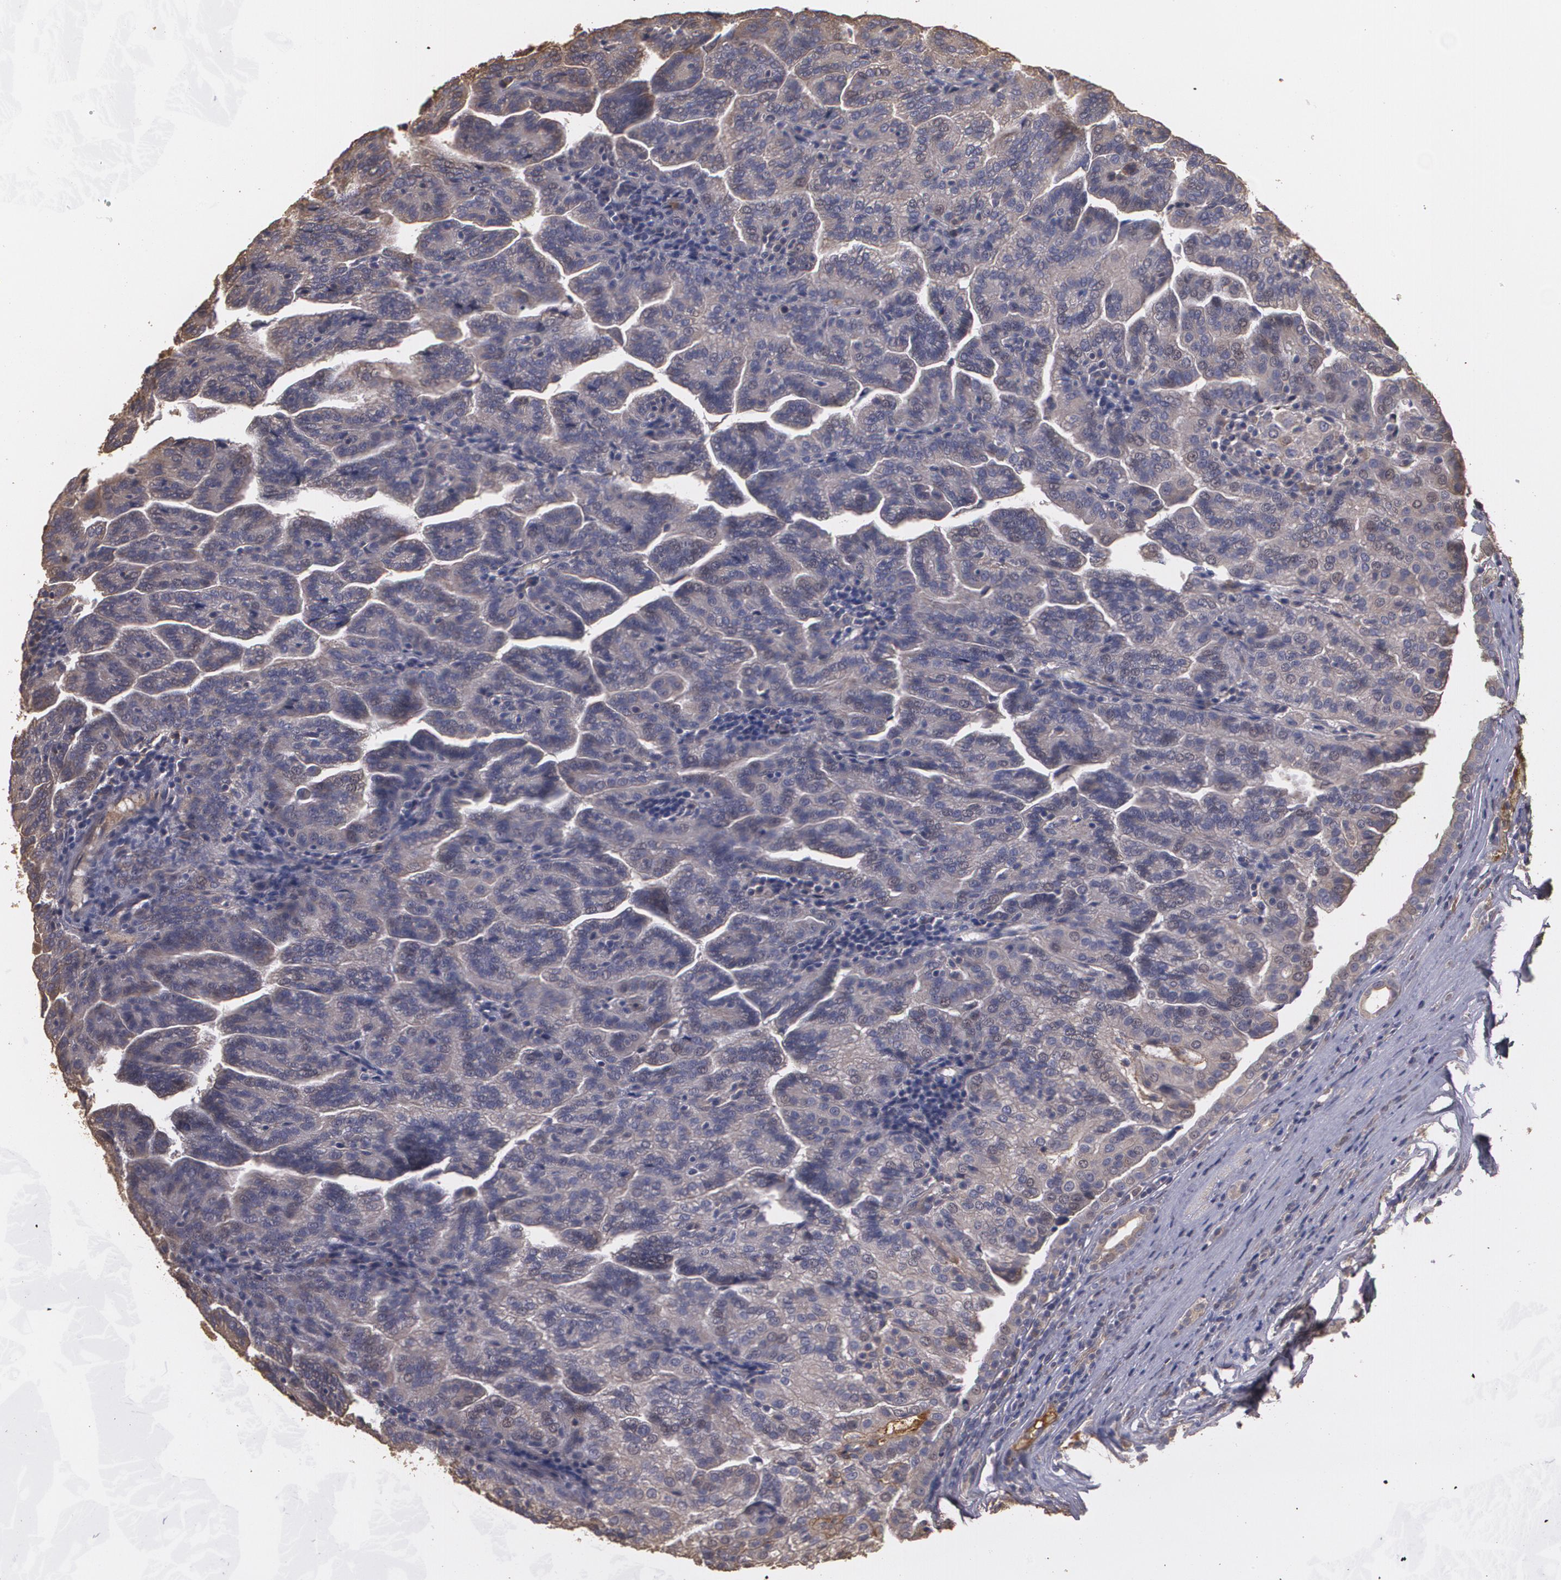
{"staining": {"intensity": "moderate", "quantity": ">75%", "location": "cytoplasmic/membranous"}, "tissue": "renal cancer", "cell_type": "Tumor cells", "image_type": "cancer", "snomed": [{"axis": "morphology", "description": "Adenocarcinoma, NOS"}, {"axis": "topography", "description": "Kidney"}], "caption": "Human adenocarcinoma (renal) stained with a brown dye exhibits moderate cytoplasmic/membranous positive expression in about >75% of tumor cells.", "gene": "PON1", "patient": {"sex": "male", "age": 61}}